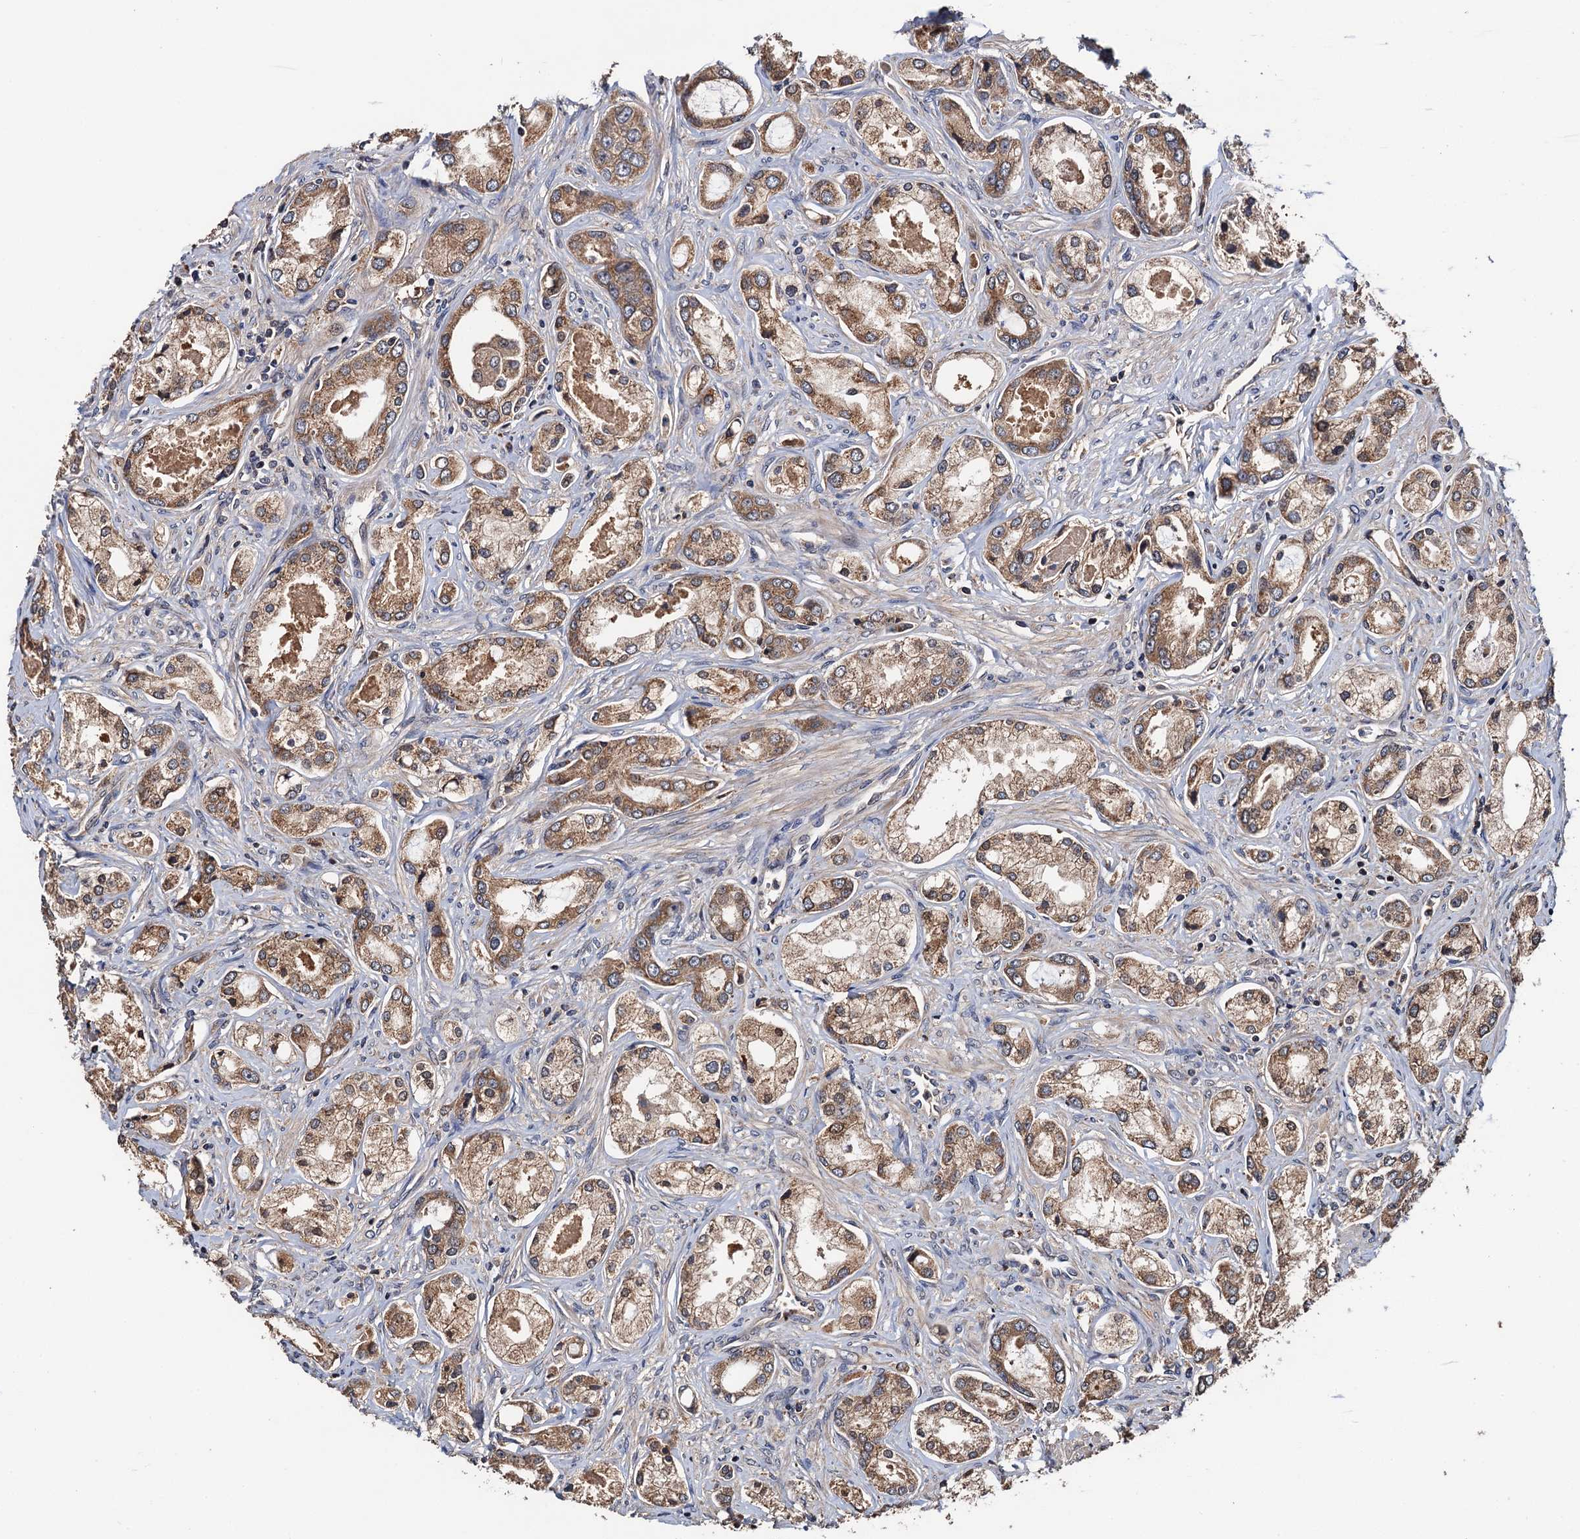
{"staining": {"intensity": "moderate", "quantity": ">75%", "location": "cytoplasmic/membranous"}, "tissue": "prostate cancer", "cell_type": "Tumor cells", "image_type": "cancer", "snomed": [{"axis": "morphology", "description": "Adenocarcinoma, Low grade"}, {"axis": "topography", "description": "Prostate"}], "caption": "This is a histology image of immunohistochemistry staining of prostate cancer (adenocarcinoma (low-grade)), which shows moderate positivity in the cytoplasmic/membranous of tumor cells.", "gene": "RGS11", "patient": {"sex": "male", "age": 68}}